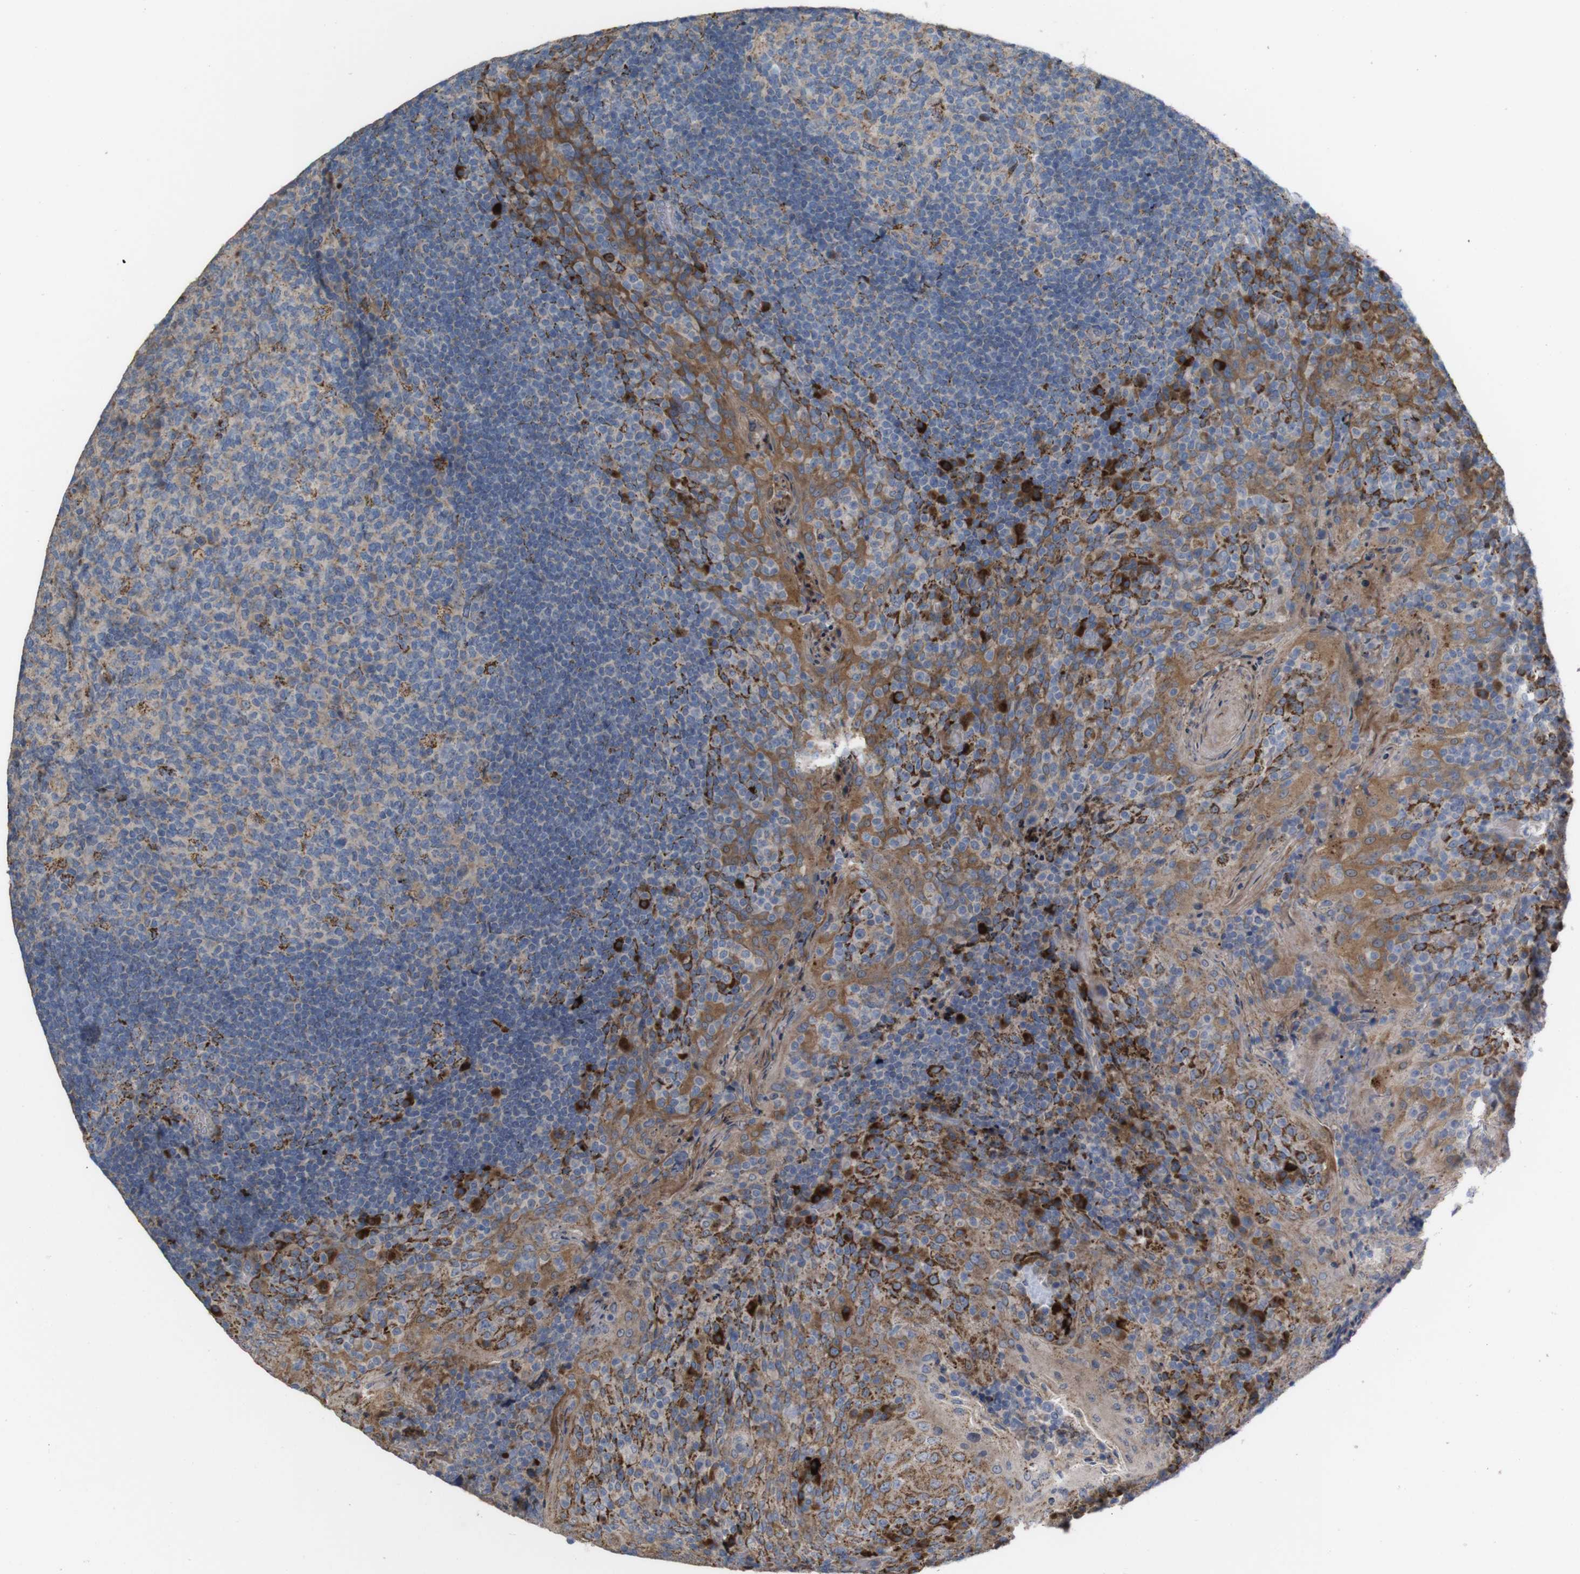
{"staining": {"intensity": "moderate", "quantity": "<25%", "location": "cytoplasmic/membranous"}, "tissue": "tonsil", "cell_type": "Germinal center cells", "image_type": "normal", "snomed": [{"axis": "morphology", "description": "Normal tissue, NOS"}, {"axis": "topography", "description": "Tonsil"}], "caption": "A low amount of moderate cytoplasmic/membranous staining is appreciated in about <25% of germinal center cells in benign tonsil.", "gene": "PTPRR", "patient": {"sex": "male", "age": 17}}